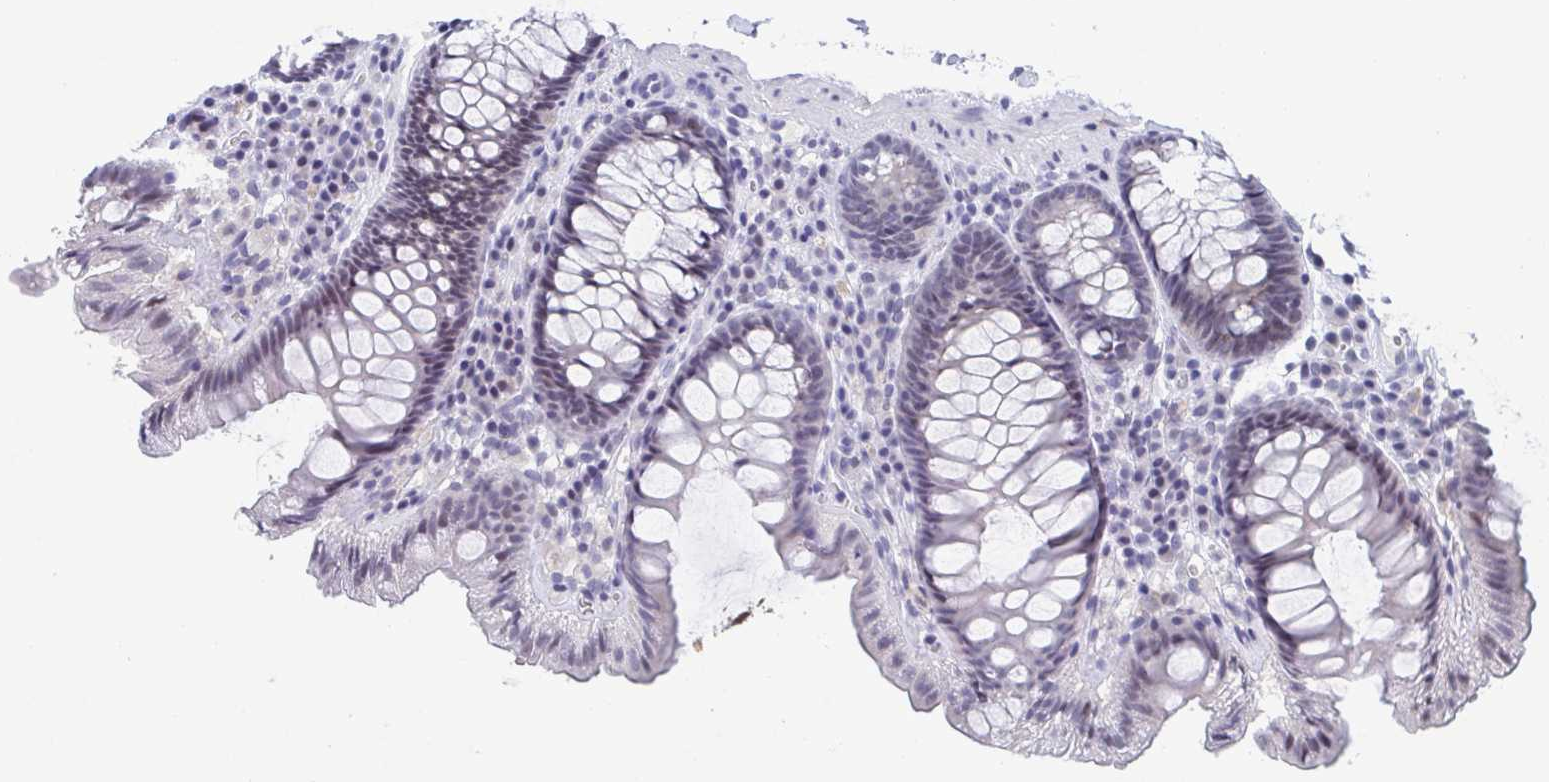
{"staining": {"intensity": "negative", "quantity": "none", "location": "none"}, "tissue": "colon", "cell_type": "Endothelial cells", "image_type": "normal", "snomed": [{"axis": "morphology", "description": "Normal tissue, NOS"}, {"axis": "topography", "description": "Colon"}, {"axis": "topography", "description": "Peripheral nerve tissue"}], "caption": "The photomicrograph demonstrates no significant staining in endothelial cells of colon.", "gene": "PERM1", "patient": {"sex": "male", "age": 84}}